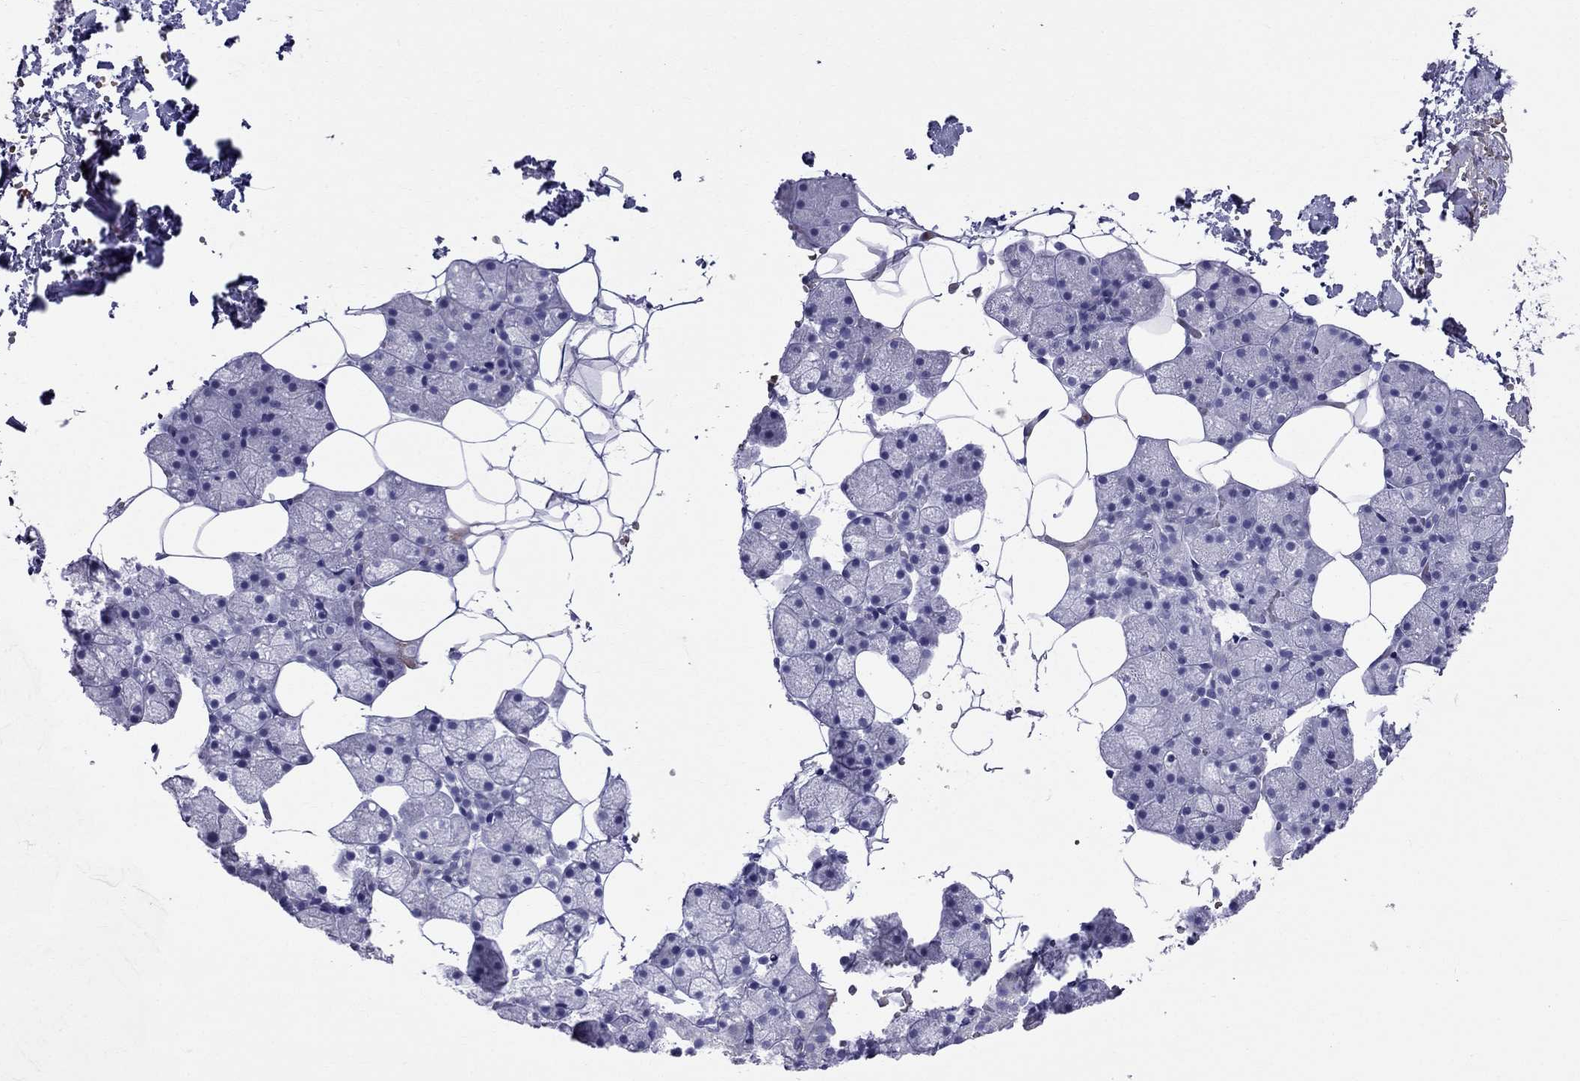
{"staining": {"intensity": "negative", "quantity": "none", "location": "none"}, "tissue": "salivary gland", "cell_type": "Glandular cells", "image_type": "normal", "snomed": [{"axis": "morphology", "description": "Normal tissue, NOS"}, {"axis": "topography", "description": "Salivary gland"}], "caption": "The immunohistochemistry image has no significant expression in glandular cells of salivary gland. Nuclei are stained in blue.", "gene": "DNAAF6", "patient": {"sex": "male", "age": 38}}